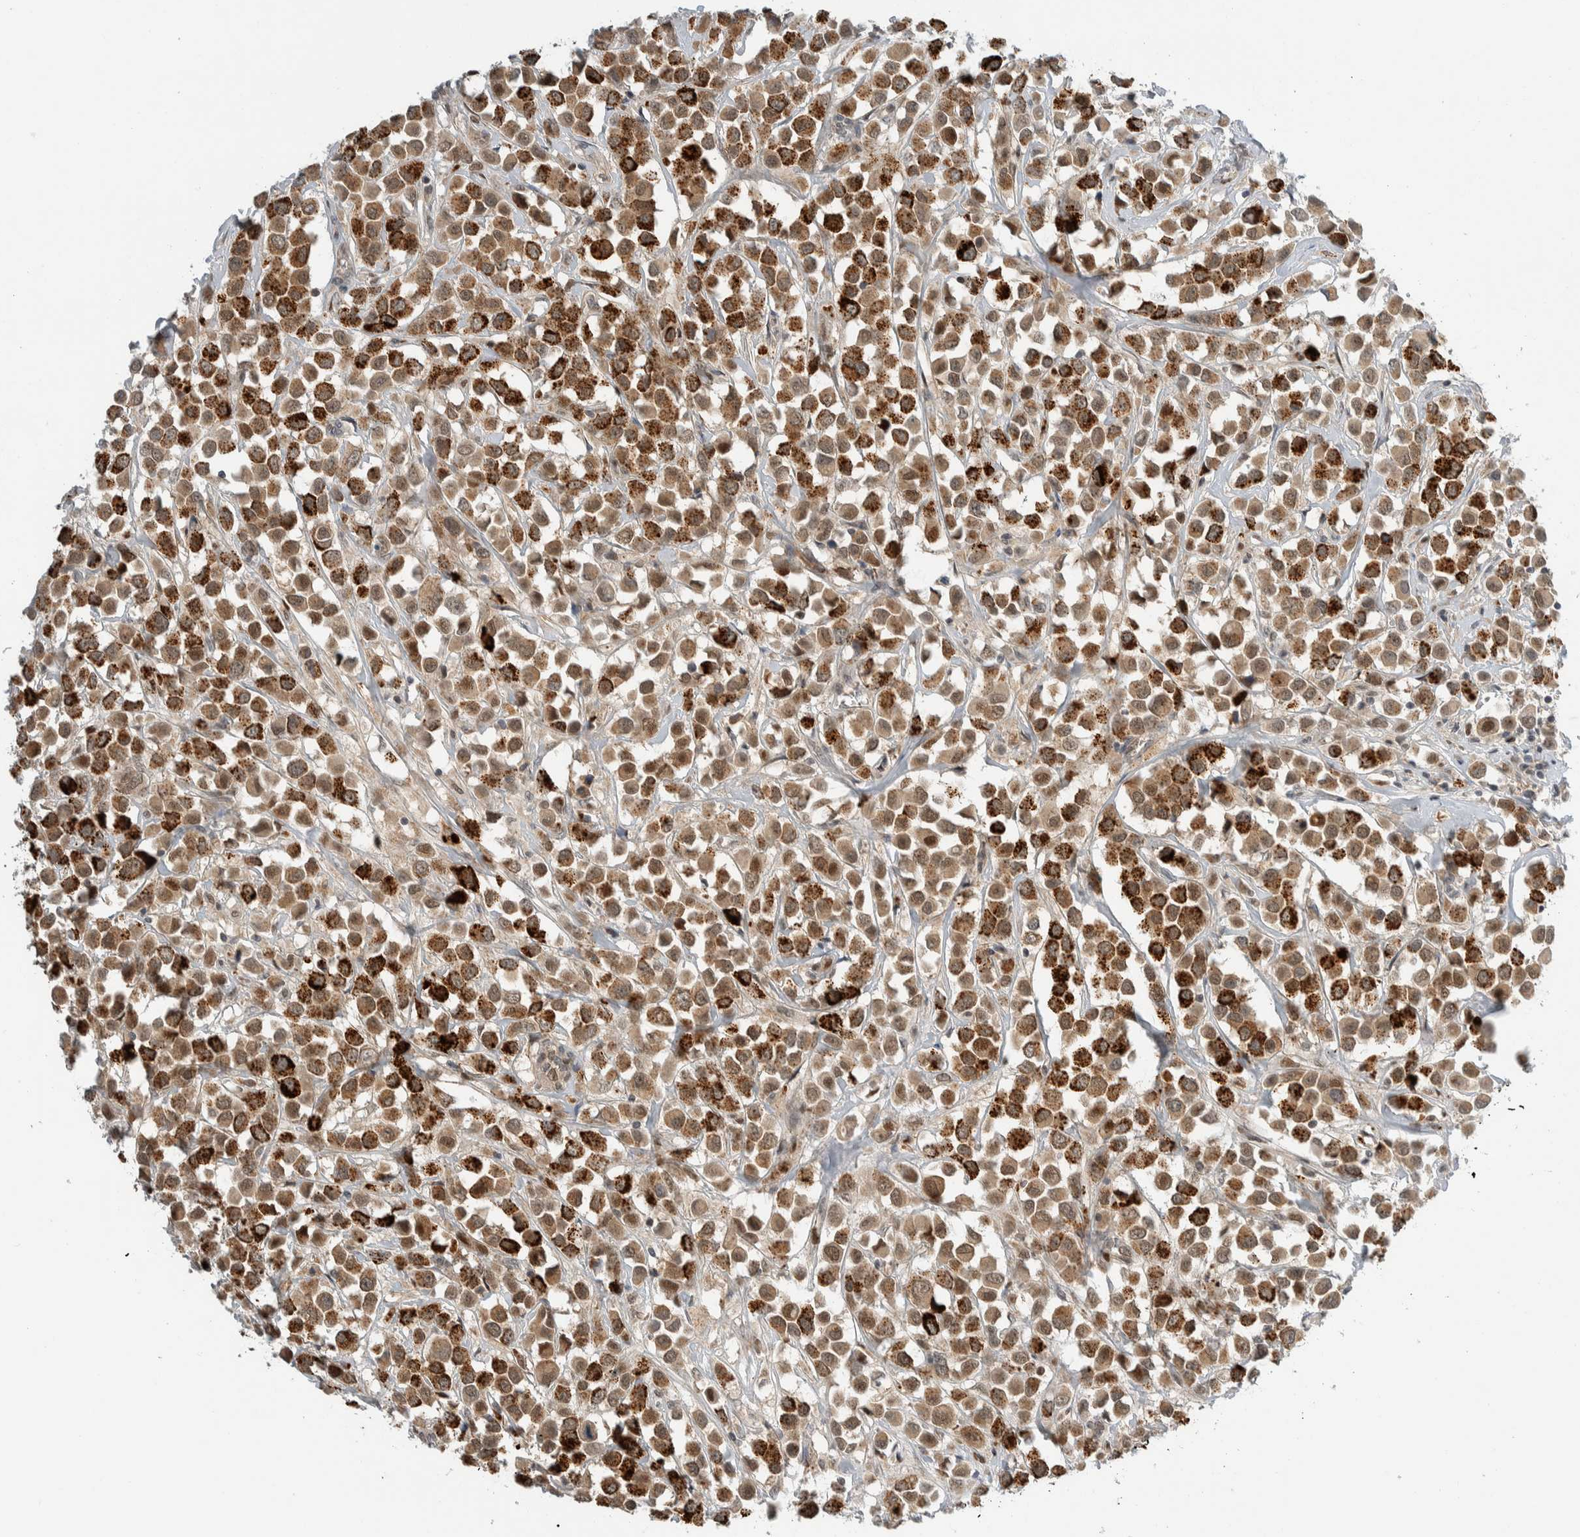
{"staining": {"intensity": "strong", "quantity": "25%-75%", "location": "cytoplasmic/membranous,nuclear"}, "tissue": "breast cancer", "cell_type": "Tumor cells", "image_type": "cancer", "snomed": [{"axis": "morphology", "description": "Duct carcinoma"}, {"axis": "topography", "description": "Breast"}], "caption": "Breast cancer was stained to show a protein in brown. There is high levels of strong cytoplasmic/membranous and nuclear positivity in approximately 25%-75% of tumor cells.", "gene": "NCR3LG1", "patient": {"sex": "female", "age": 61}}